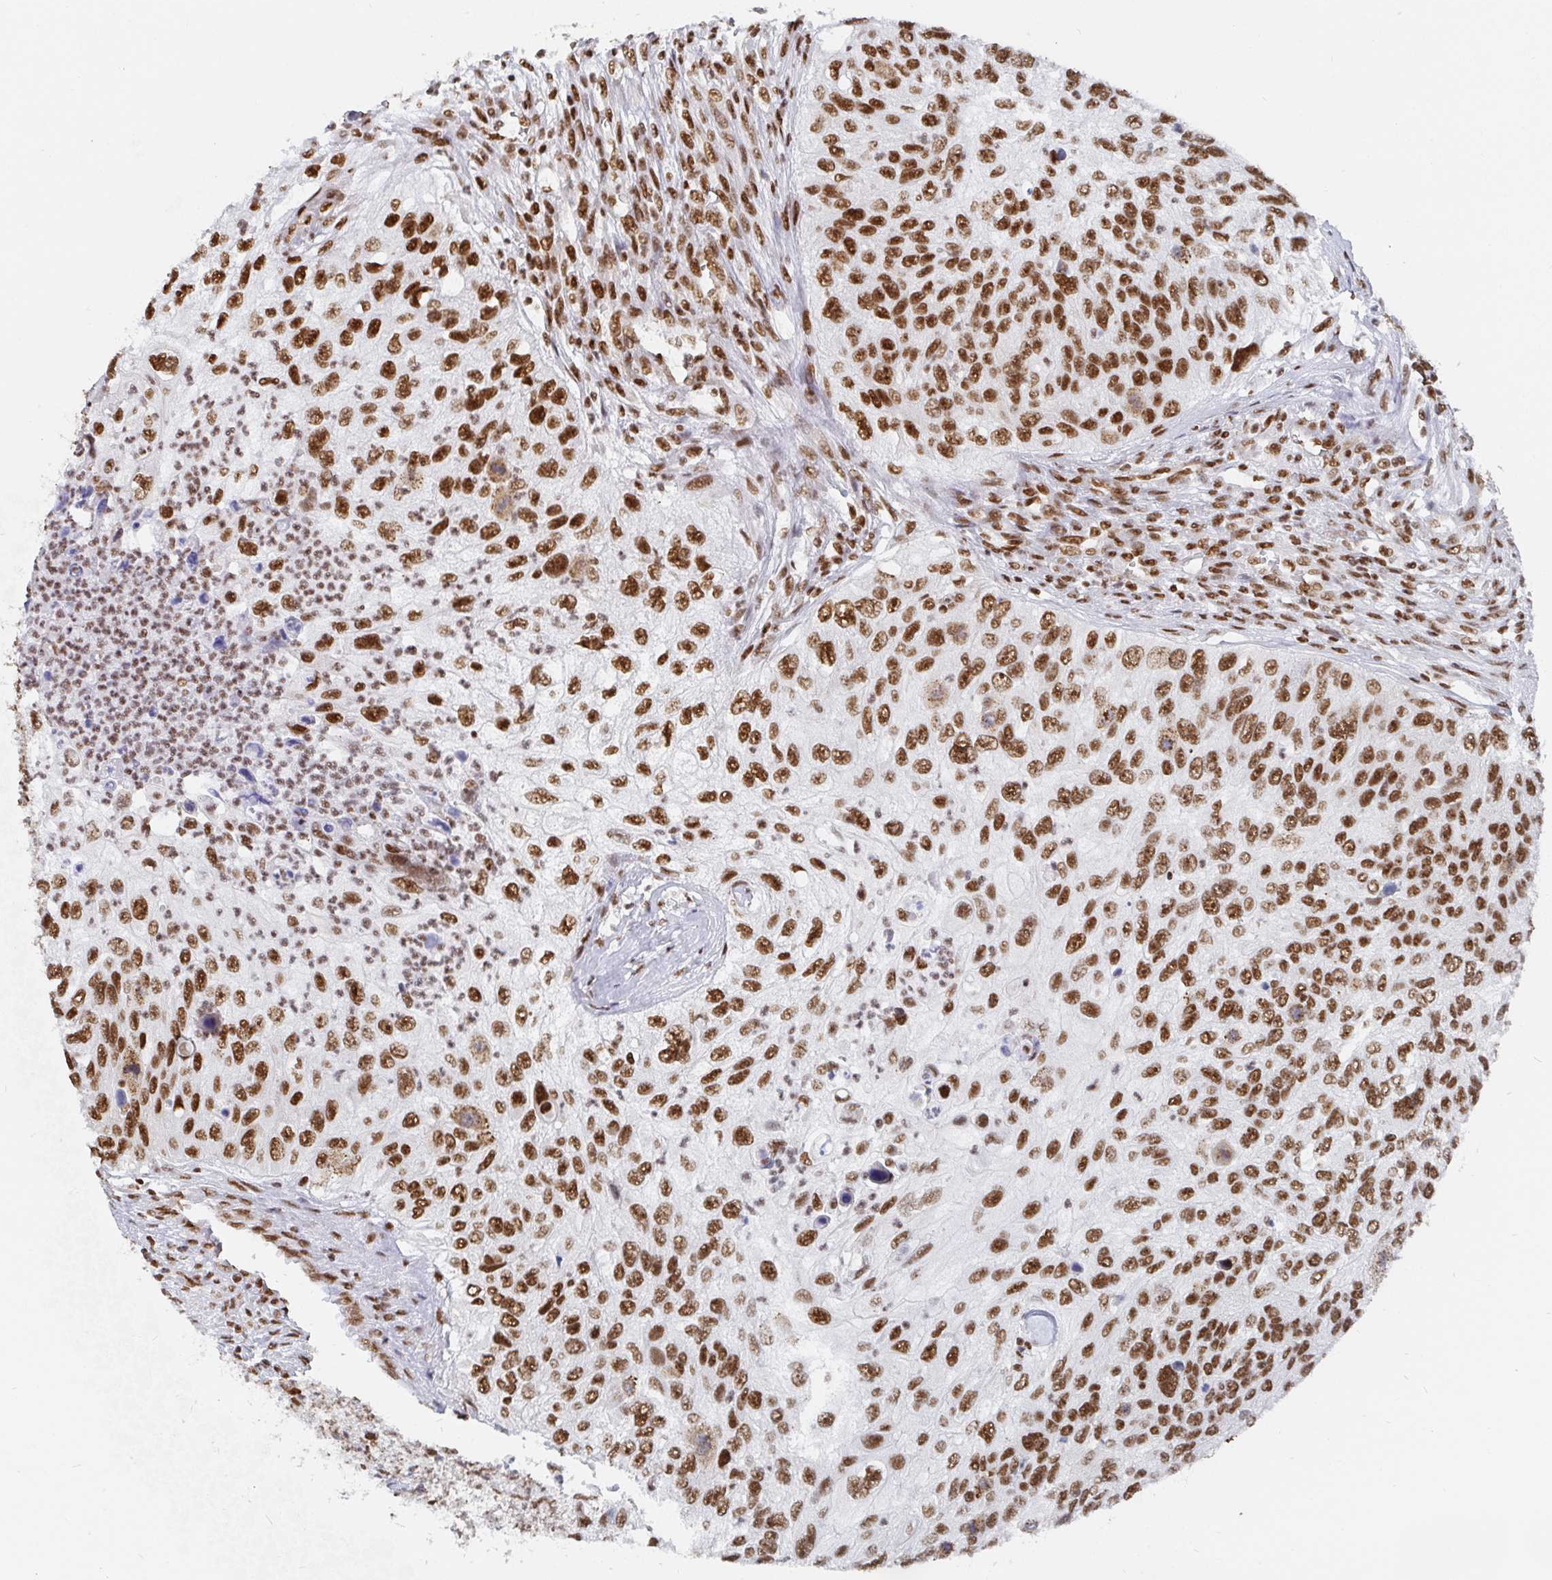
{"staining": {"intensity": "strong", "quantity": ">75%", "location": "nuclear"}, "tissue": "urothelial cancer", "cell_type": "Tumor cells", "image_type": "cancer", "snomed": [{"axis": "morphology", "description": "Urothelial carcinoma, High grade"}, {"axis": "topography", "description": "Urinary bladder"}], "caption": "IHC staining of urothelial carcinoma (high-grade), which exhibits high levels of strong nuclear staining in approximately >75% of tumor cells indicating strong nuclear protein positivity. The staining was performed using DAB (brown) for protein detection and nuclei were counterstained in hematoxylin (blue).", "gene": "EWSR1", "patient": {"sex": "female", "age": 60}}